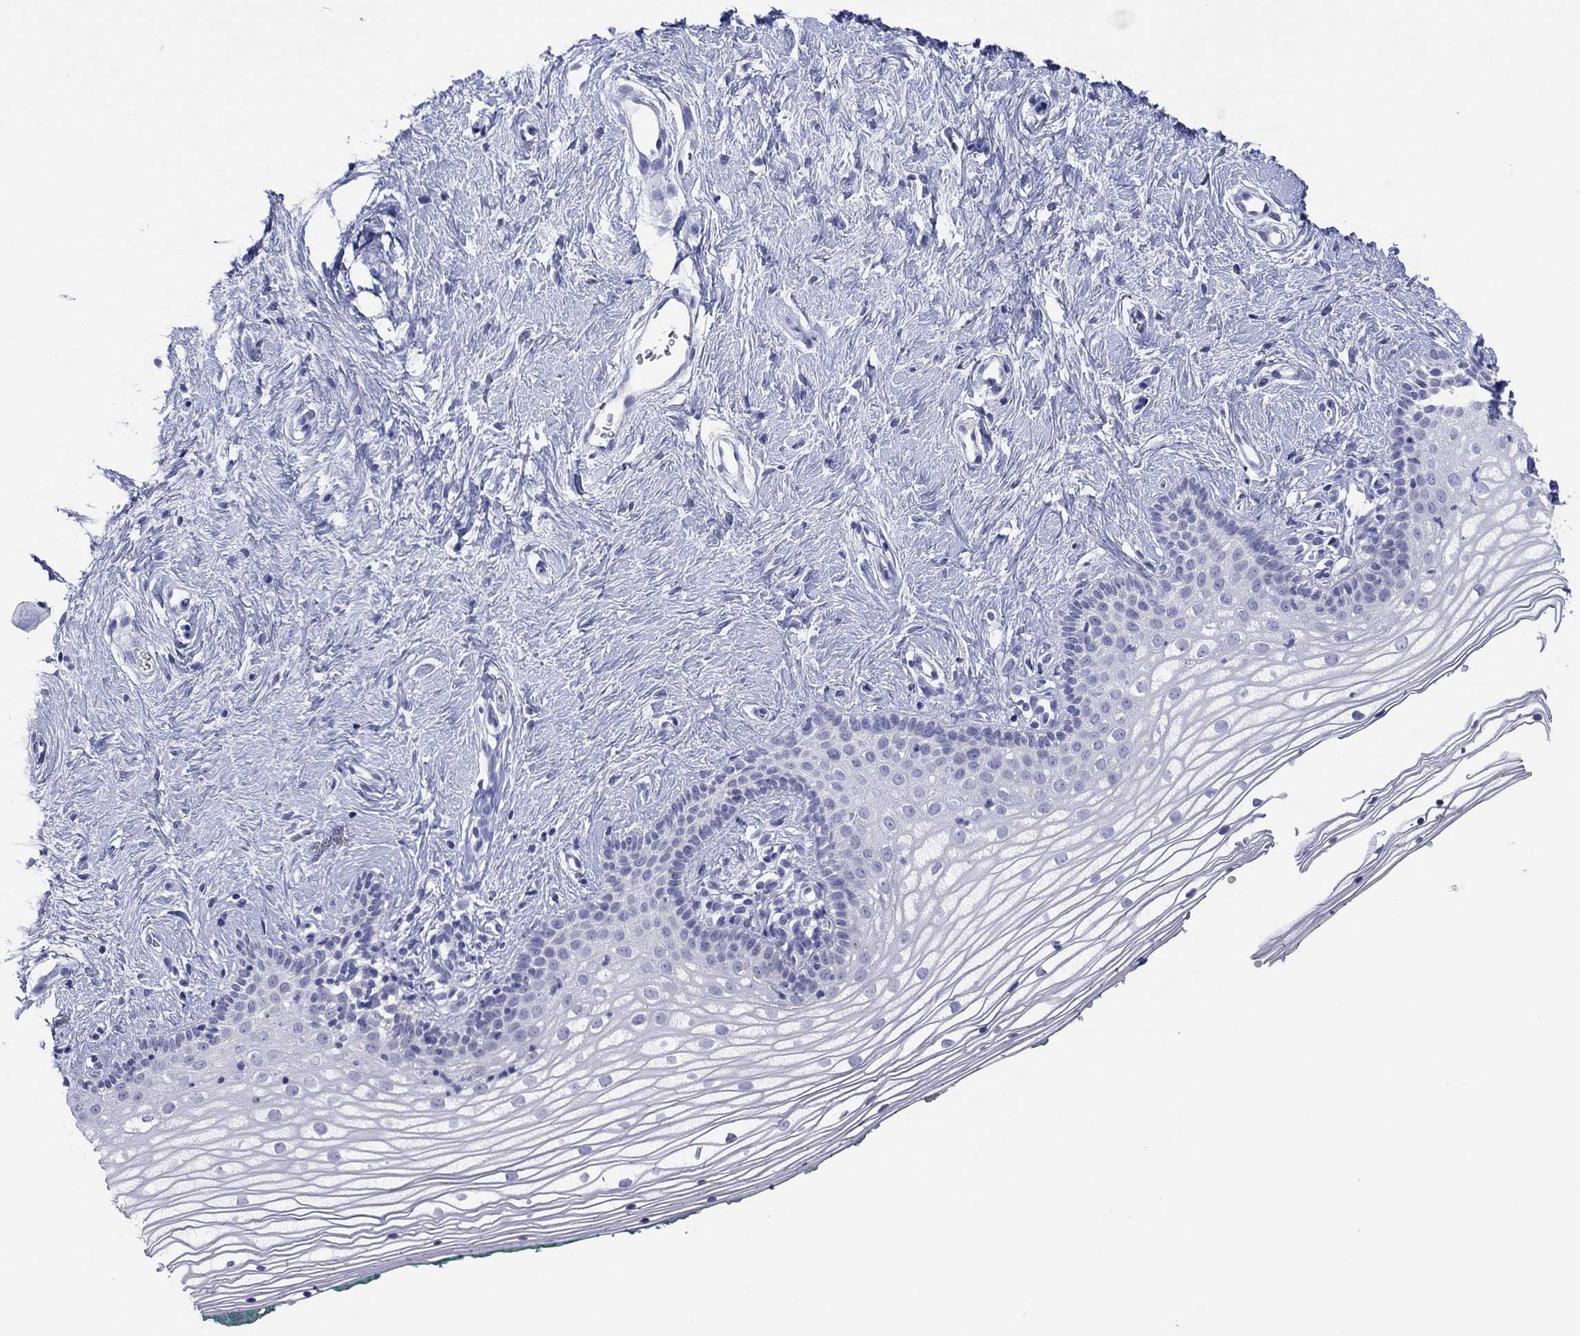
{"staining": {"intensity": "negative", "quantity": "none", "location": "none"}, "tissue": "vagina", "cell_type": "Squamous epithelial cells", "image_type": "normal", "snomed": [{"axis": "morphology", "description": "Normal tissue, NOS"}, {"axis": "topography", "description": "Vagina"}], "caption": "Squamous epithelial cells are negative for protein expression in normal human vagina. The staining was performed using DAB (3,3'-diaminobenzidine) to visualize the protein expression in brown, while the nuclei were stained in blue with hematoxylin (Magnification: 20x).", "gene": "MAGEB6", "patient": {"sex": "female", "age": 36}}